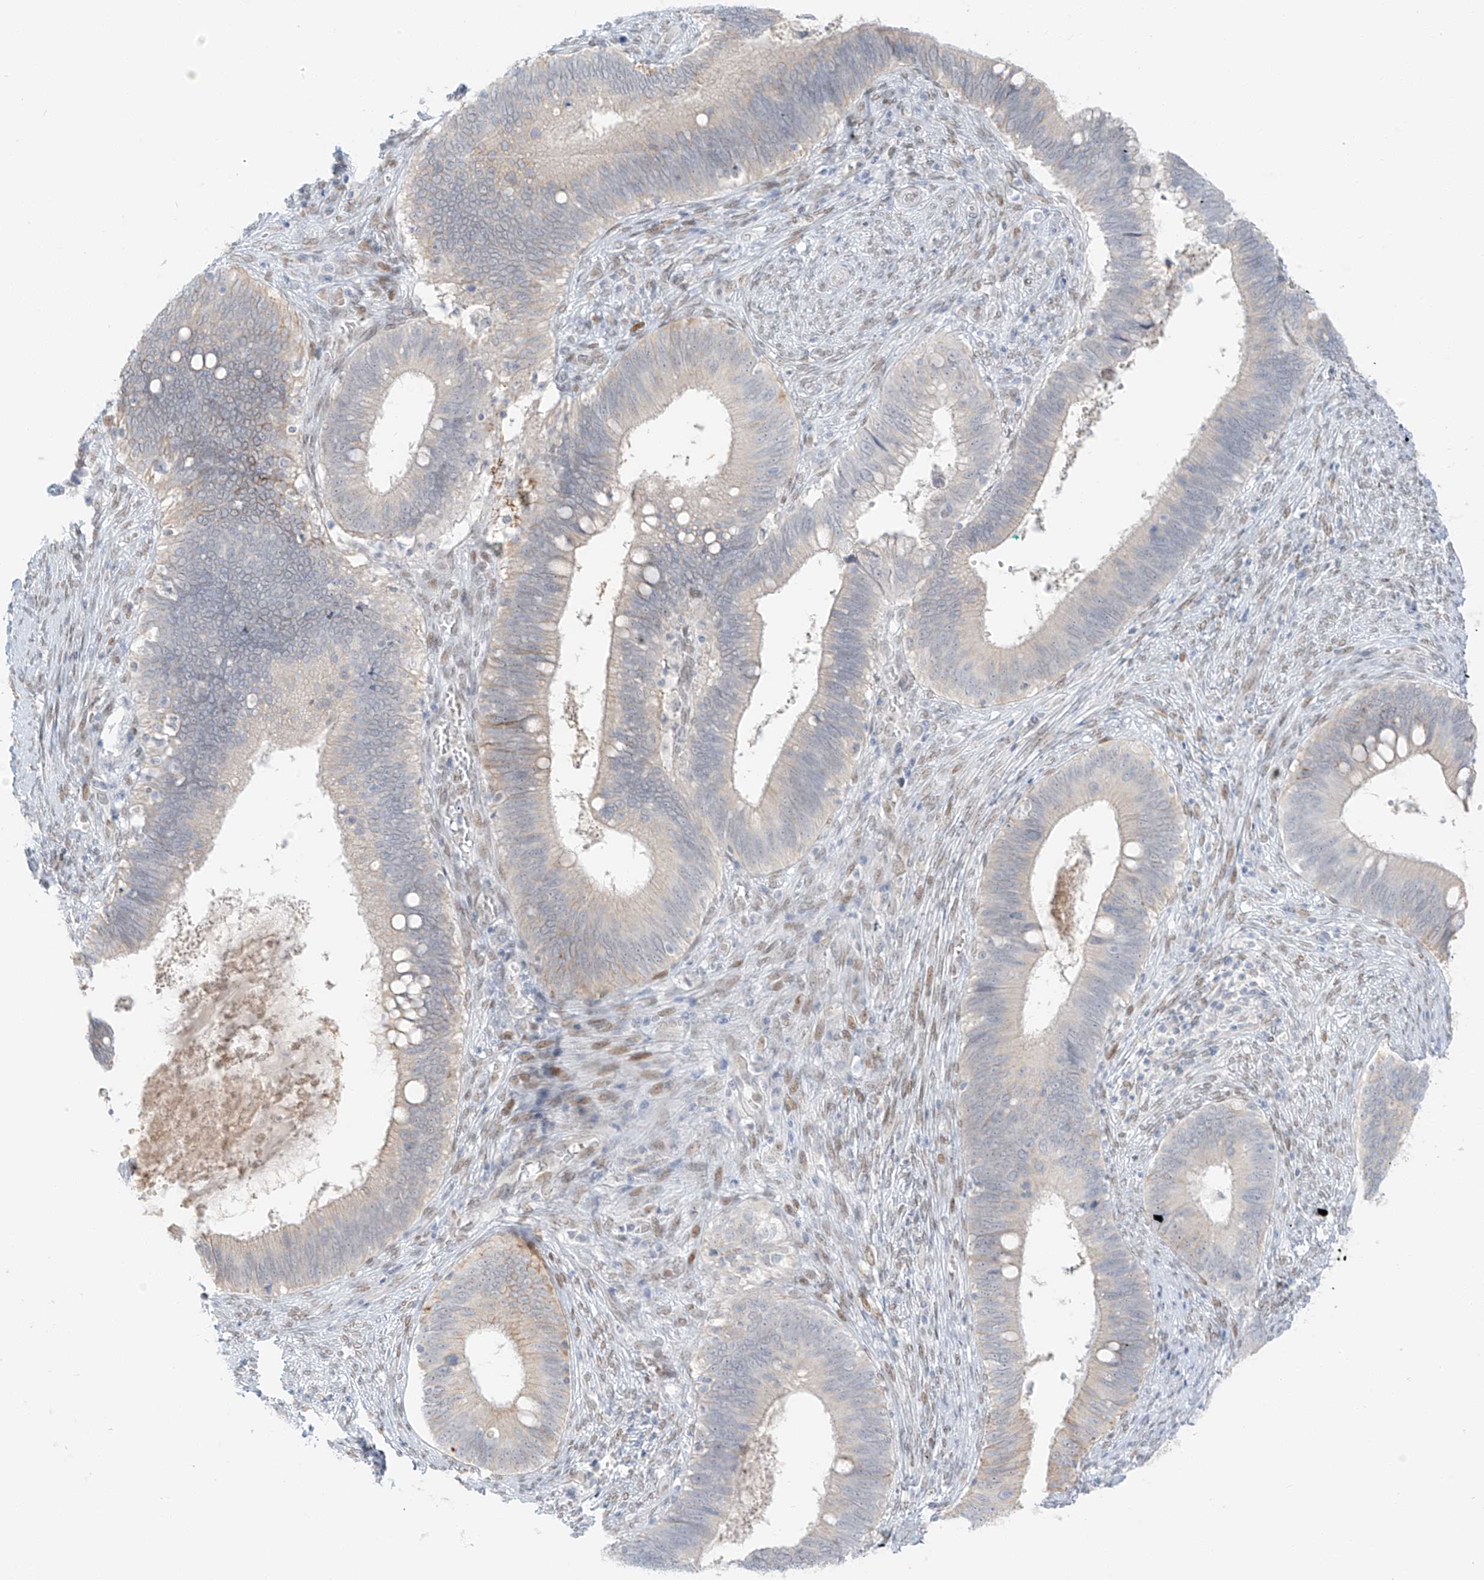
{"staining": {"intensity": "weak", "quantity": "<25%", "location": "cytoplasmic/membranous"}, "tissue": "cervical cancer", "cell_type": "Tumor cells", "image_type": "cancer", "snomed": [{"axis": "morphology", "description": "Adenocarcinoma, NOS"}, {"axis": "topography", "description": "Cervix"}], "caption": "The histopathology image exhibits no significant positivity in tumor cells of cervical cancer.", "gene": "ZNF774", "patient": {"sex": "female", "age": 42}}